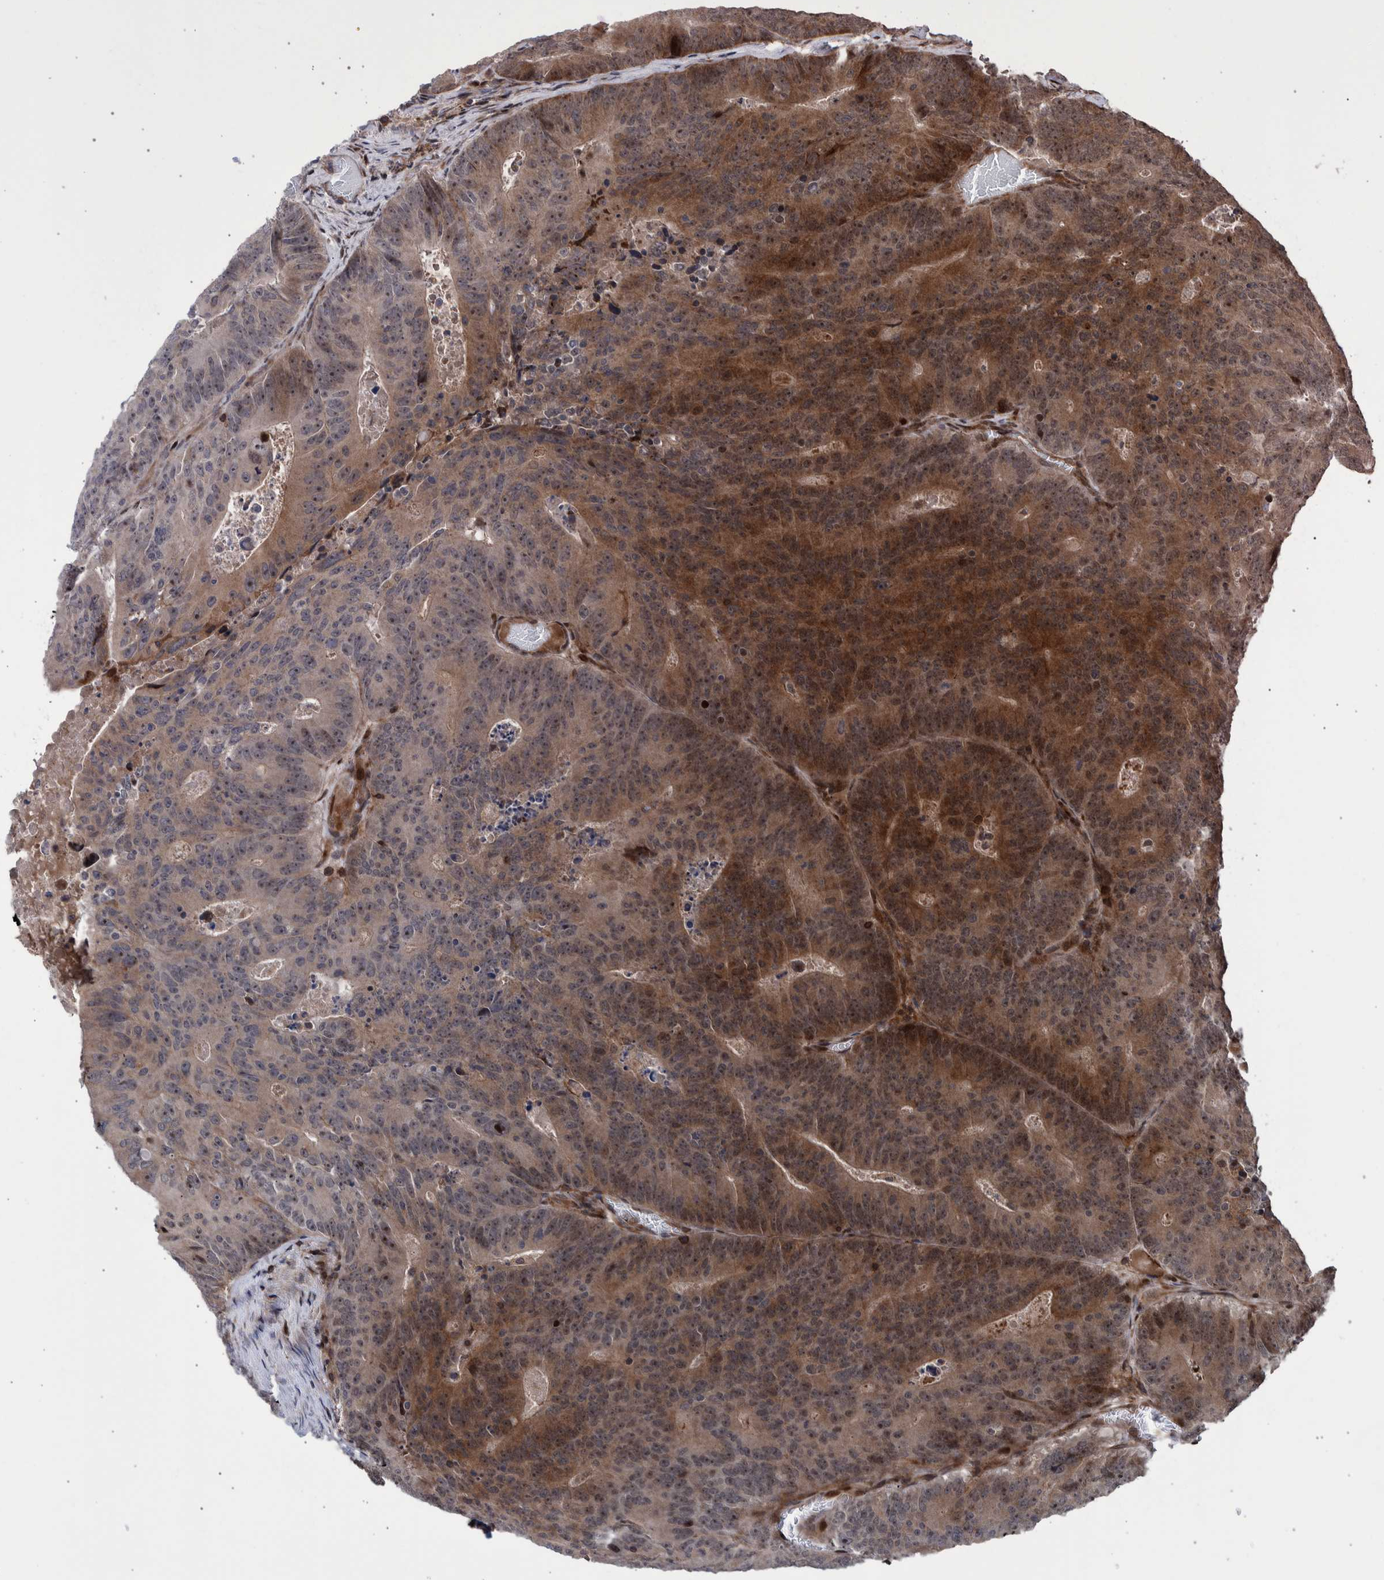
{"staining": {"intensity": "moderate", "quantity": ">75%", "location": "cytoplasmic/membranous,nuclear"}, "tissue": "colorectal cancer", "cell_type": "Tumor cells", "image_type": "cancer", "snomed": [{"axis": "morphology", "description": "Adenocarcinoma, NOS"}, {"axis": "topography", "description": "Colon"}], "caption": "IHC (DAB (3,3'-diaminobenzidine)) staining of human adenocarcinoma (colorectal) reveals moderate cytoplasmic/membranous and nuclear protein positivity in approximately >75% of tumor cells.", "gene": "SHISA6", "patient": {"sex": "male", "age": 87}}